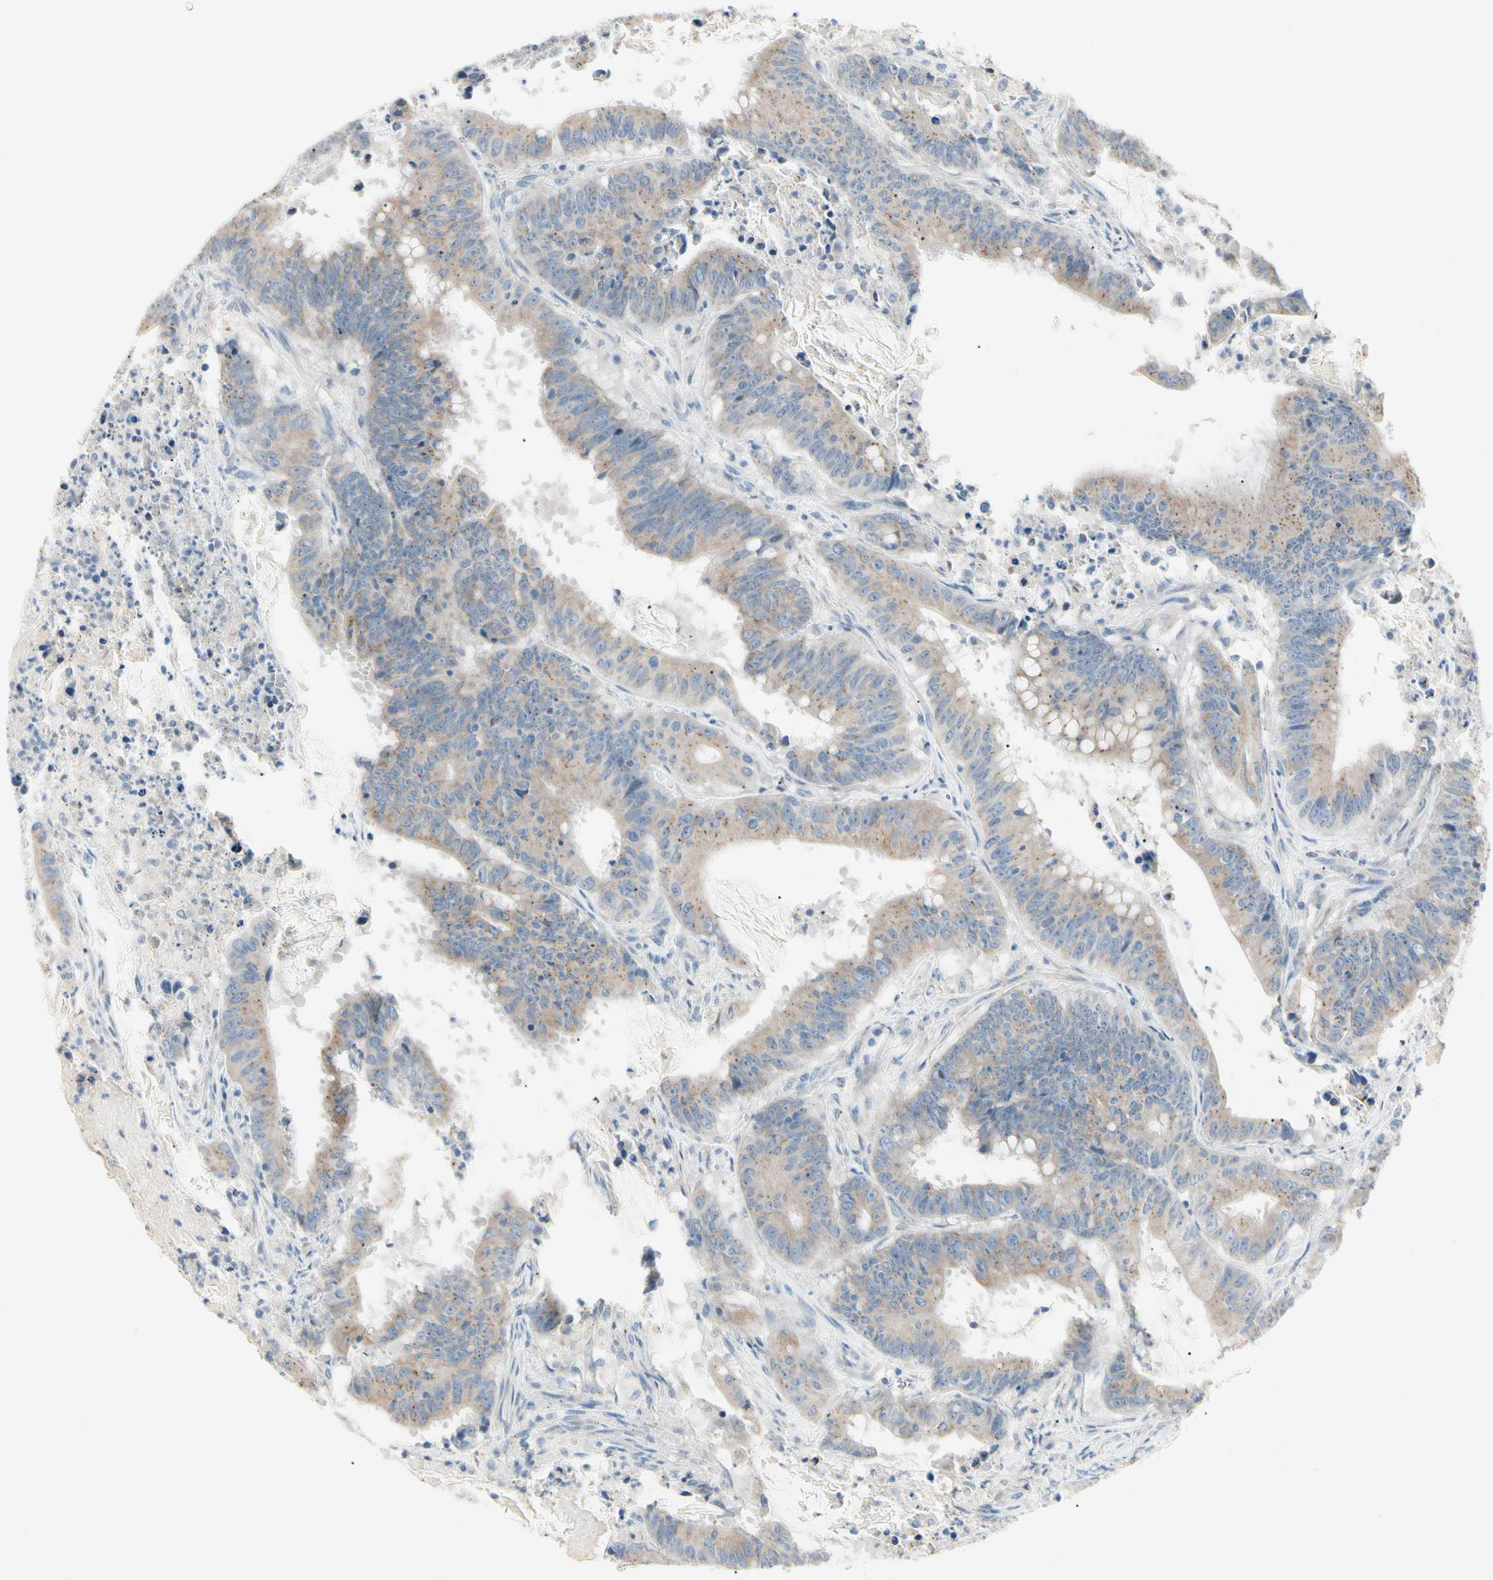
{"staining": {"intensity": "weak", "quantity": ">75%", "location": "cytoplasmic/membranous"}, "tissue": "colorectal cancer", "cell_type": "Tumor cells", "image_type": "cancer", "snomed": [{"axis": "morphology", "description": "Adenocarcinoma, NOS"}, {"axis": "topography", "description": "Colon"}], "caption": "DAB immunohistochemical staining of human colorectal adenocarcinoma displays weak cytoplasmic/membranous protein staining in about >75% of tumor cells. Immunohistochemistry (ihc) stains the protein of interest in brown and the nuclei are stained blue.", "gene": "ALDH18A1", "patient": {"sex": "male", "age": 45}}